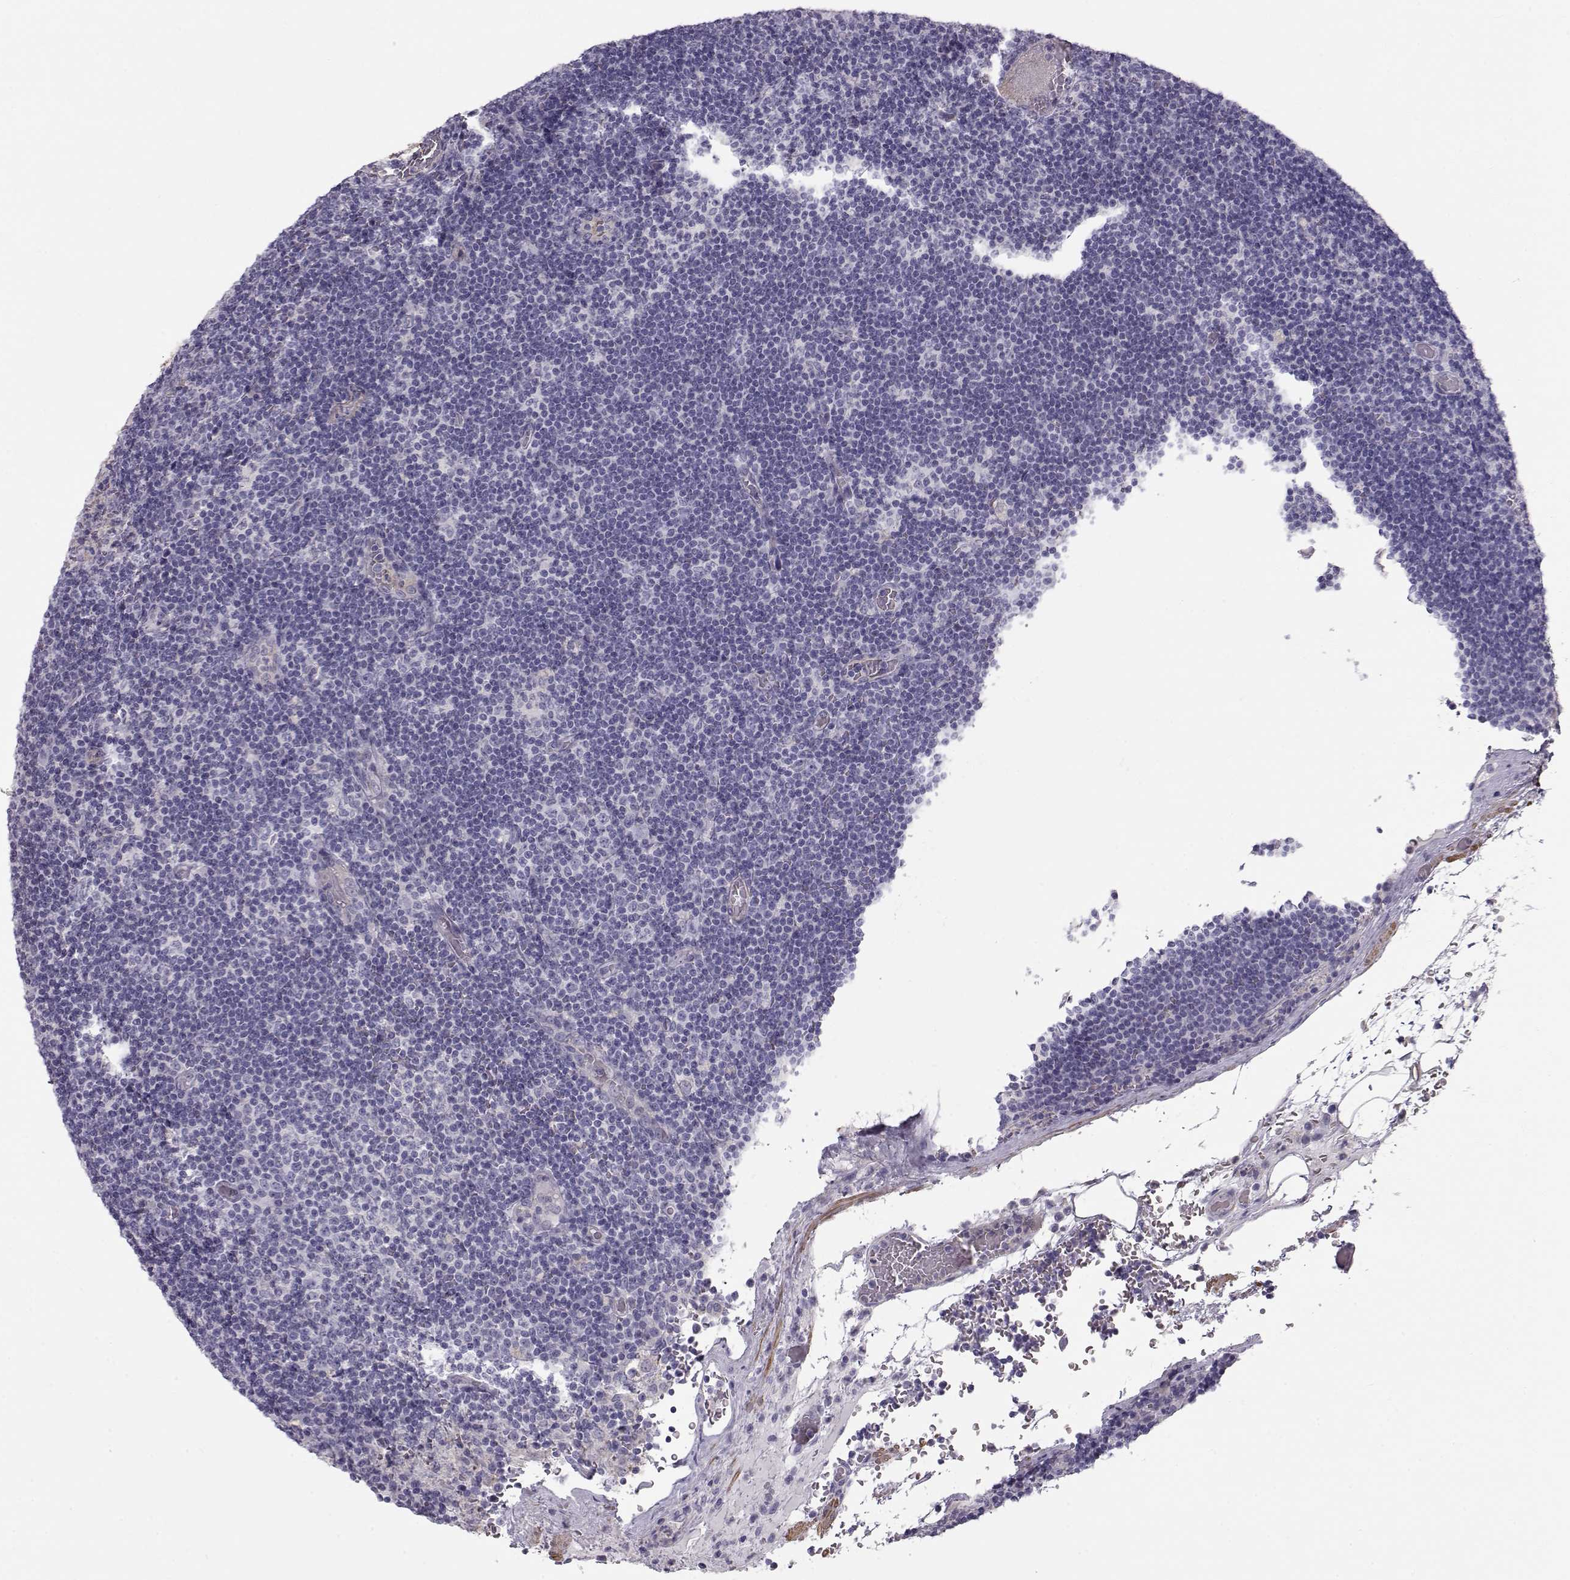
{"staining": {"intensity": "negative", "quantity": "none", "location": "none"}, "tissue": "lymph node", "cell_type": "Germinal center cells", "image_type": "normal", "snomed": [{"axis": "morphology", "description": "Normal tissue, NOS"}, {"axis": "topography", "description": "Lymph node"}], "caption": "Lymph node stained for a protein using immunohistochemistry (IHC) demonstrates no staining germinal center cells.", "gene": "SLITRK3", "patient": {"sex": "male", "age": 63}}